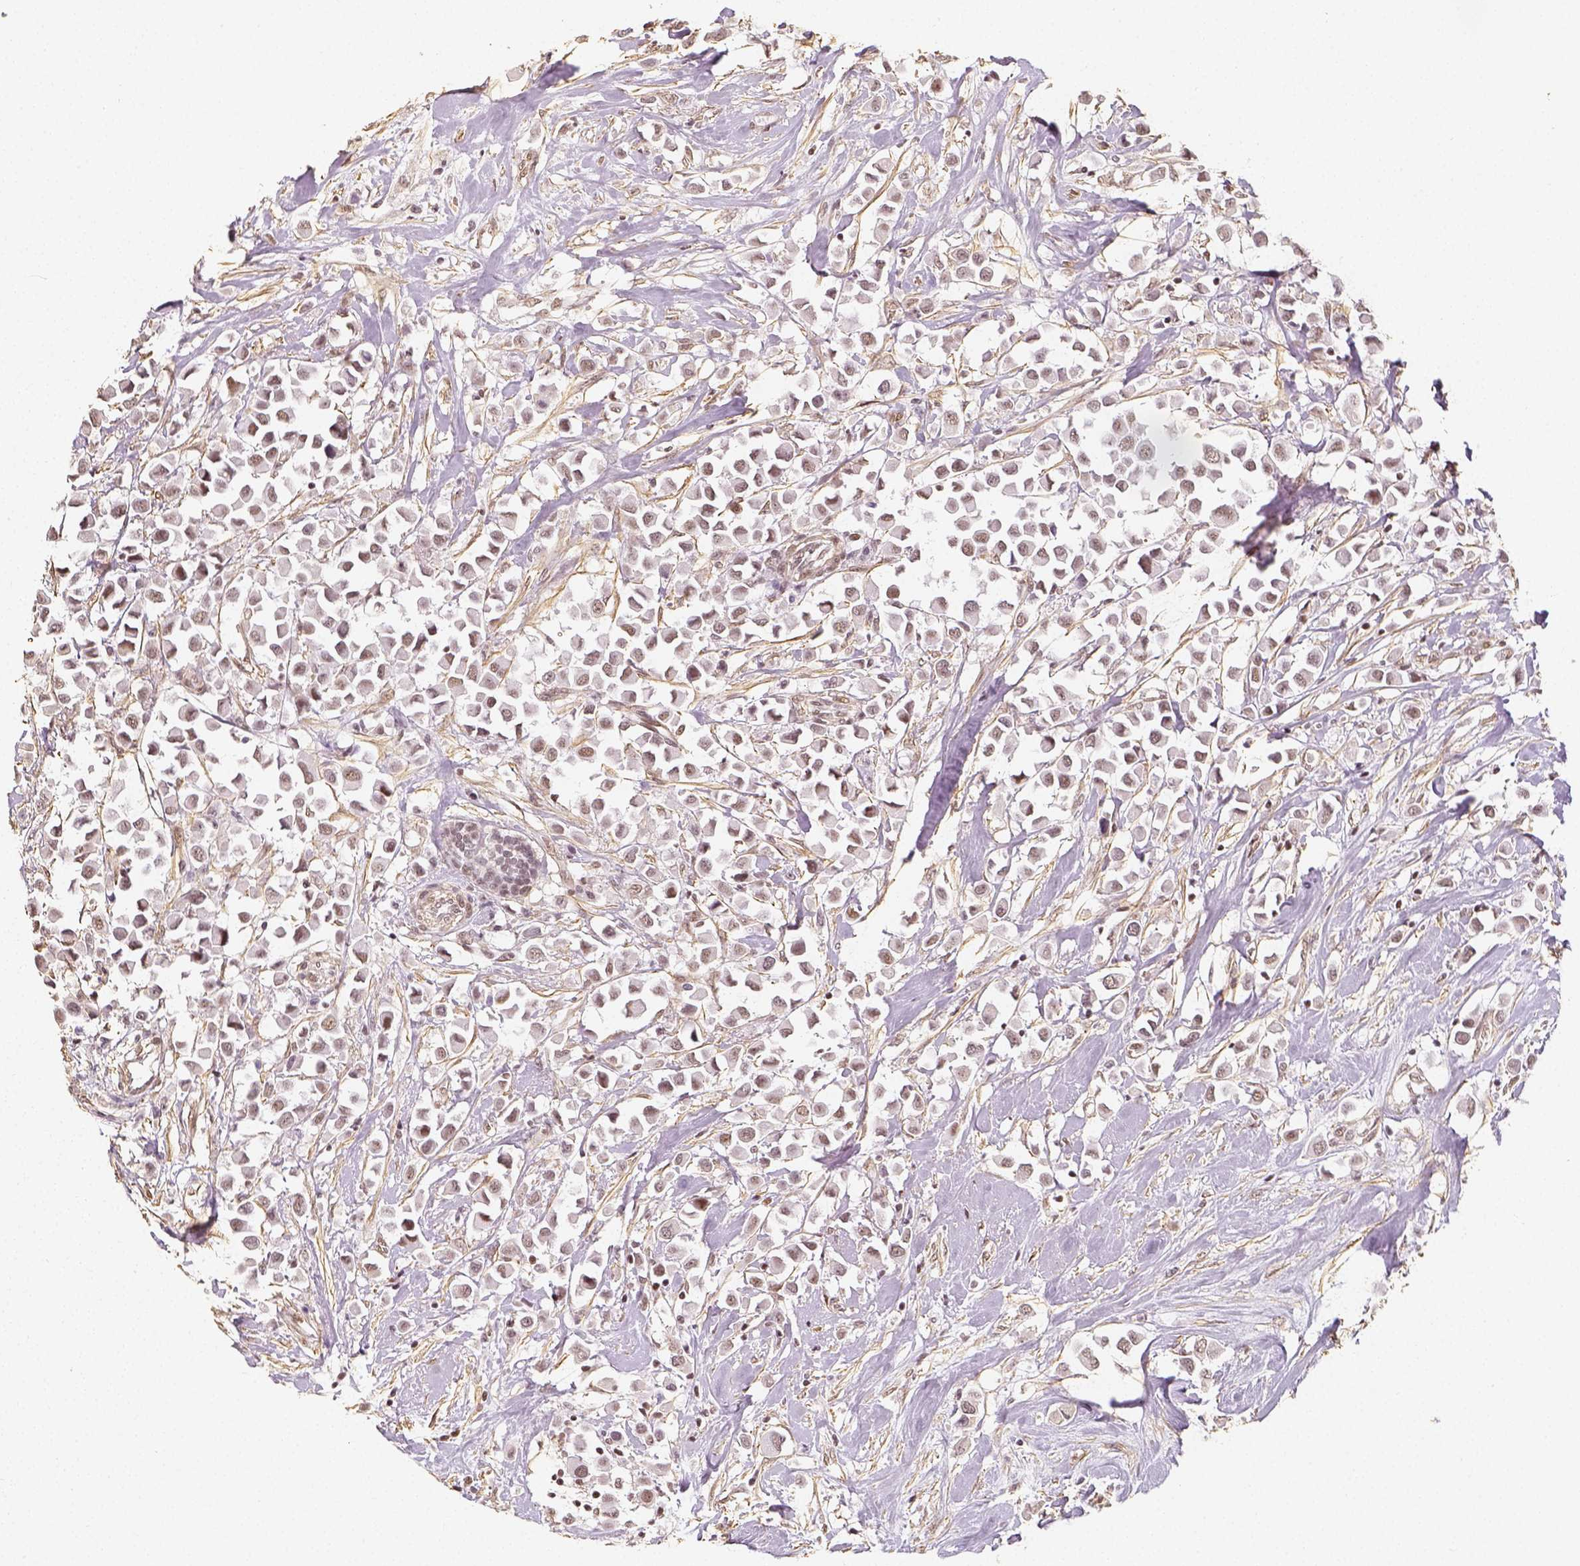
{"staining": {"intensity": "moderate", "quantity": ">75%", "location": "nuclear"}, "tissue": "breast cancer", "cell_type": "Tumor cells", "image_type": "cancer", "snomed": [{"axis": "morphology", "description": "Duct carcinoma"}, {"axis": "topography", "description": "Breast"}], "caption": "Protein expression by immunohistochemistry displays moderate nuclear staining in about >75% of tumor cells in intraductal carcinoma (breast).", "gene": "HDAC1", "patient": {"sex": "female", "age": 61}}